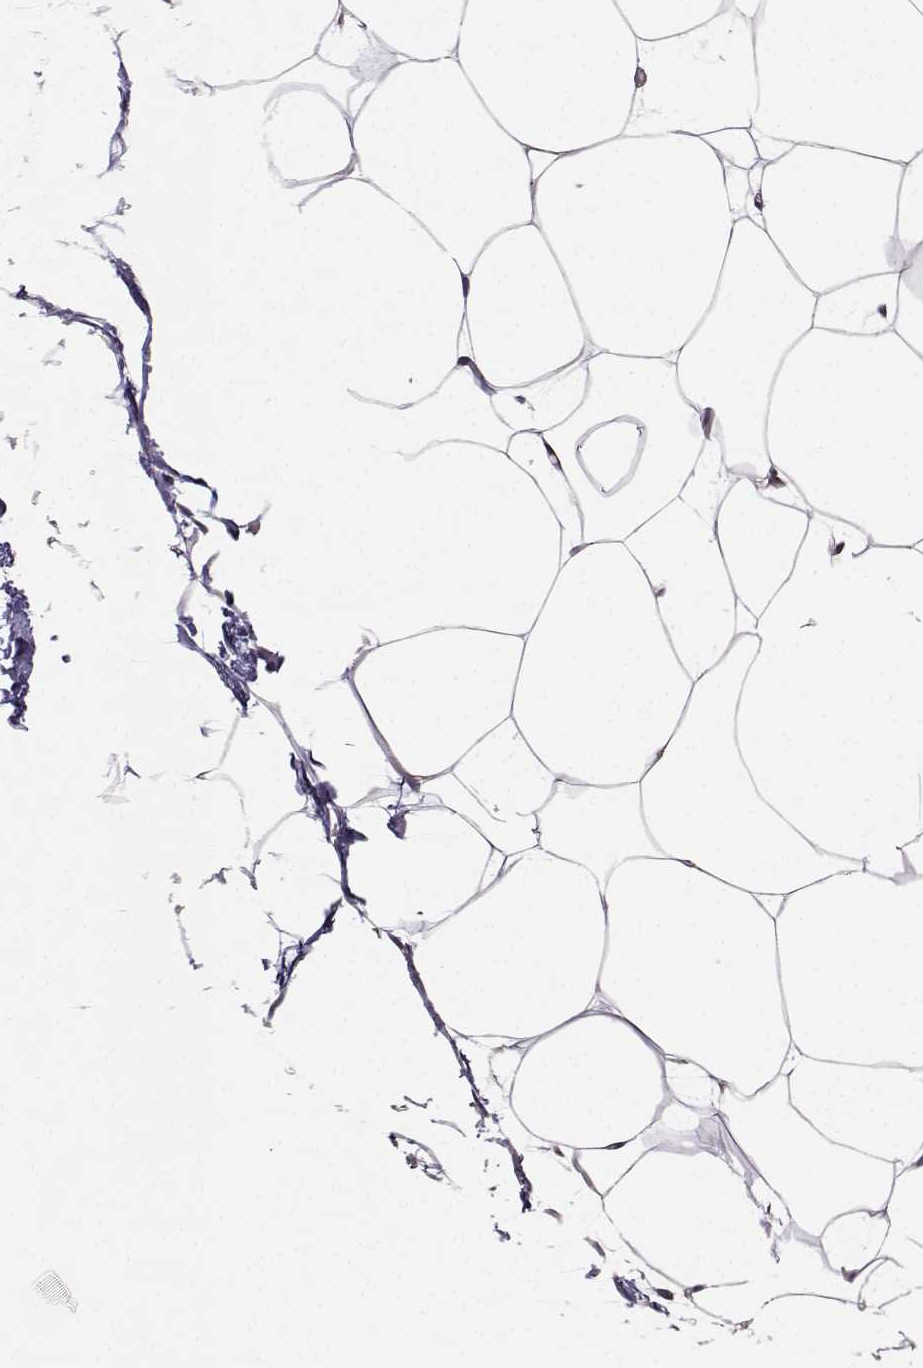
{"staining": {"intensity": "negative", "quantity": "none", "location": "none"}, "tissue": "adipose tissue", "cell_type": "Adipocytes", "image_type": "normal", "snomed": [{"axis": "morphology", "description": "Normal tissue, NOS"}, {"axis": "topography", "description": "Adipose tissue"}], "caption": "This is a histopathology image of immunohistochemistry (IHC) staining of benign adipose tissue, which shows no positivity in adipocytes. (DAB (3,3'-diaminobenzidine) immunohistochemistry visualized using brightfield microscopy, high magnification).", "gene": "PKP2", "patient": {"sex": "male", "age": 57}}